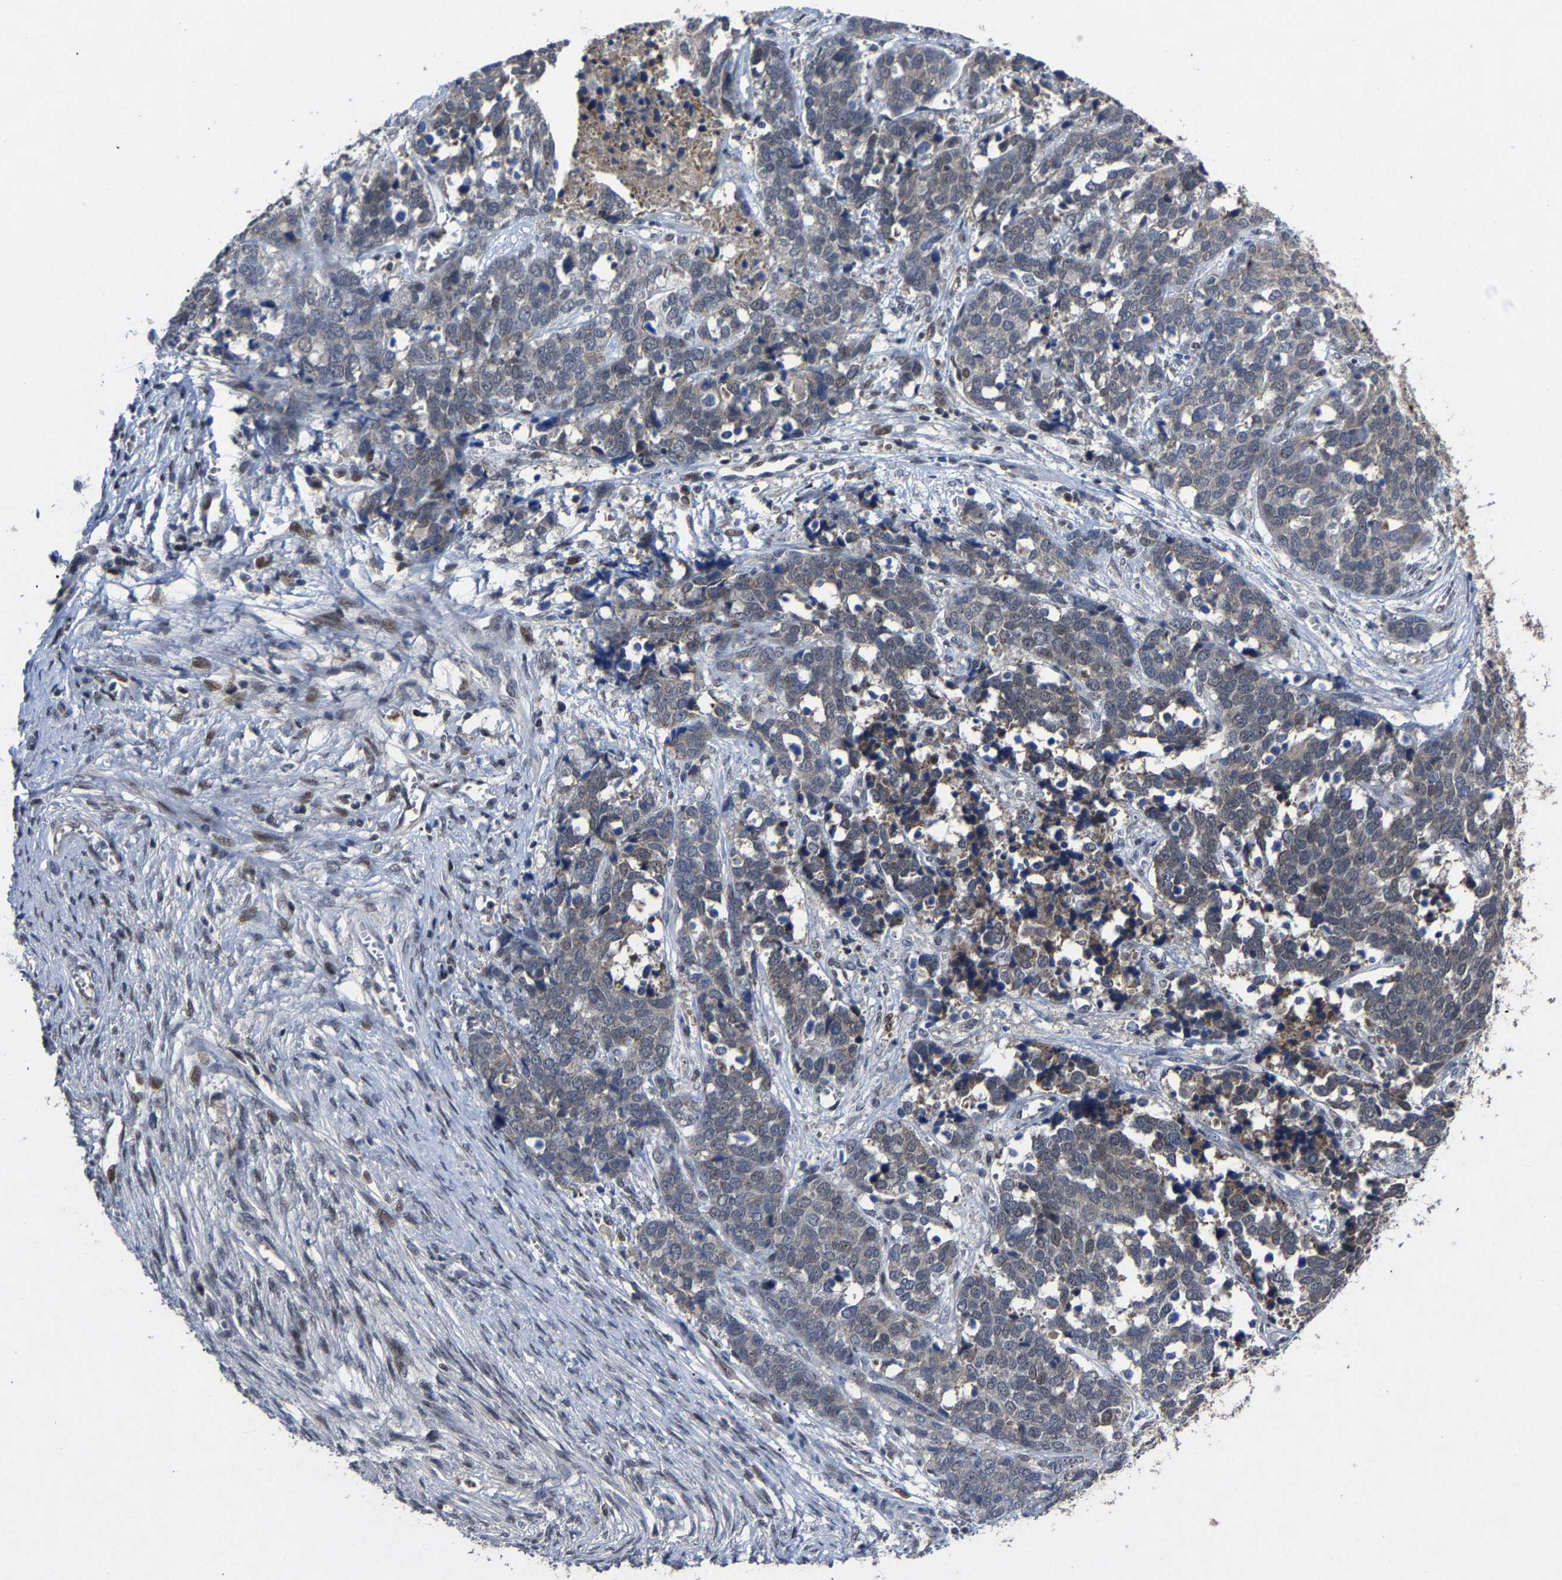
{"staining": {"intensity": "weak", "quantity": "<25%", "location": "nuclear"}, "tissue": "ovarian cancer", "cell_type": "Tumor cells", "image_type": "cancer", "snomed": [{"axis": "morphology", "description": "Cystadenocarcinoma, serous, NOS"}, {"axis": "topography", "description": "Ovary"}], "caption": "Human ovarian cancer stained for a protein using IHC exhibits no staining in tumor cells.", "gene": "LSM8", "patient": {"sex": "female", "age": 44}}